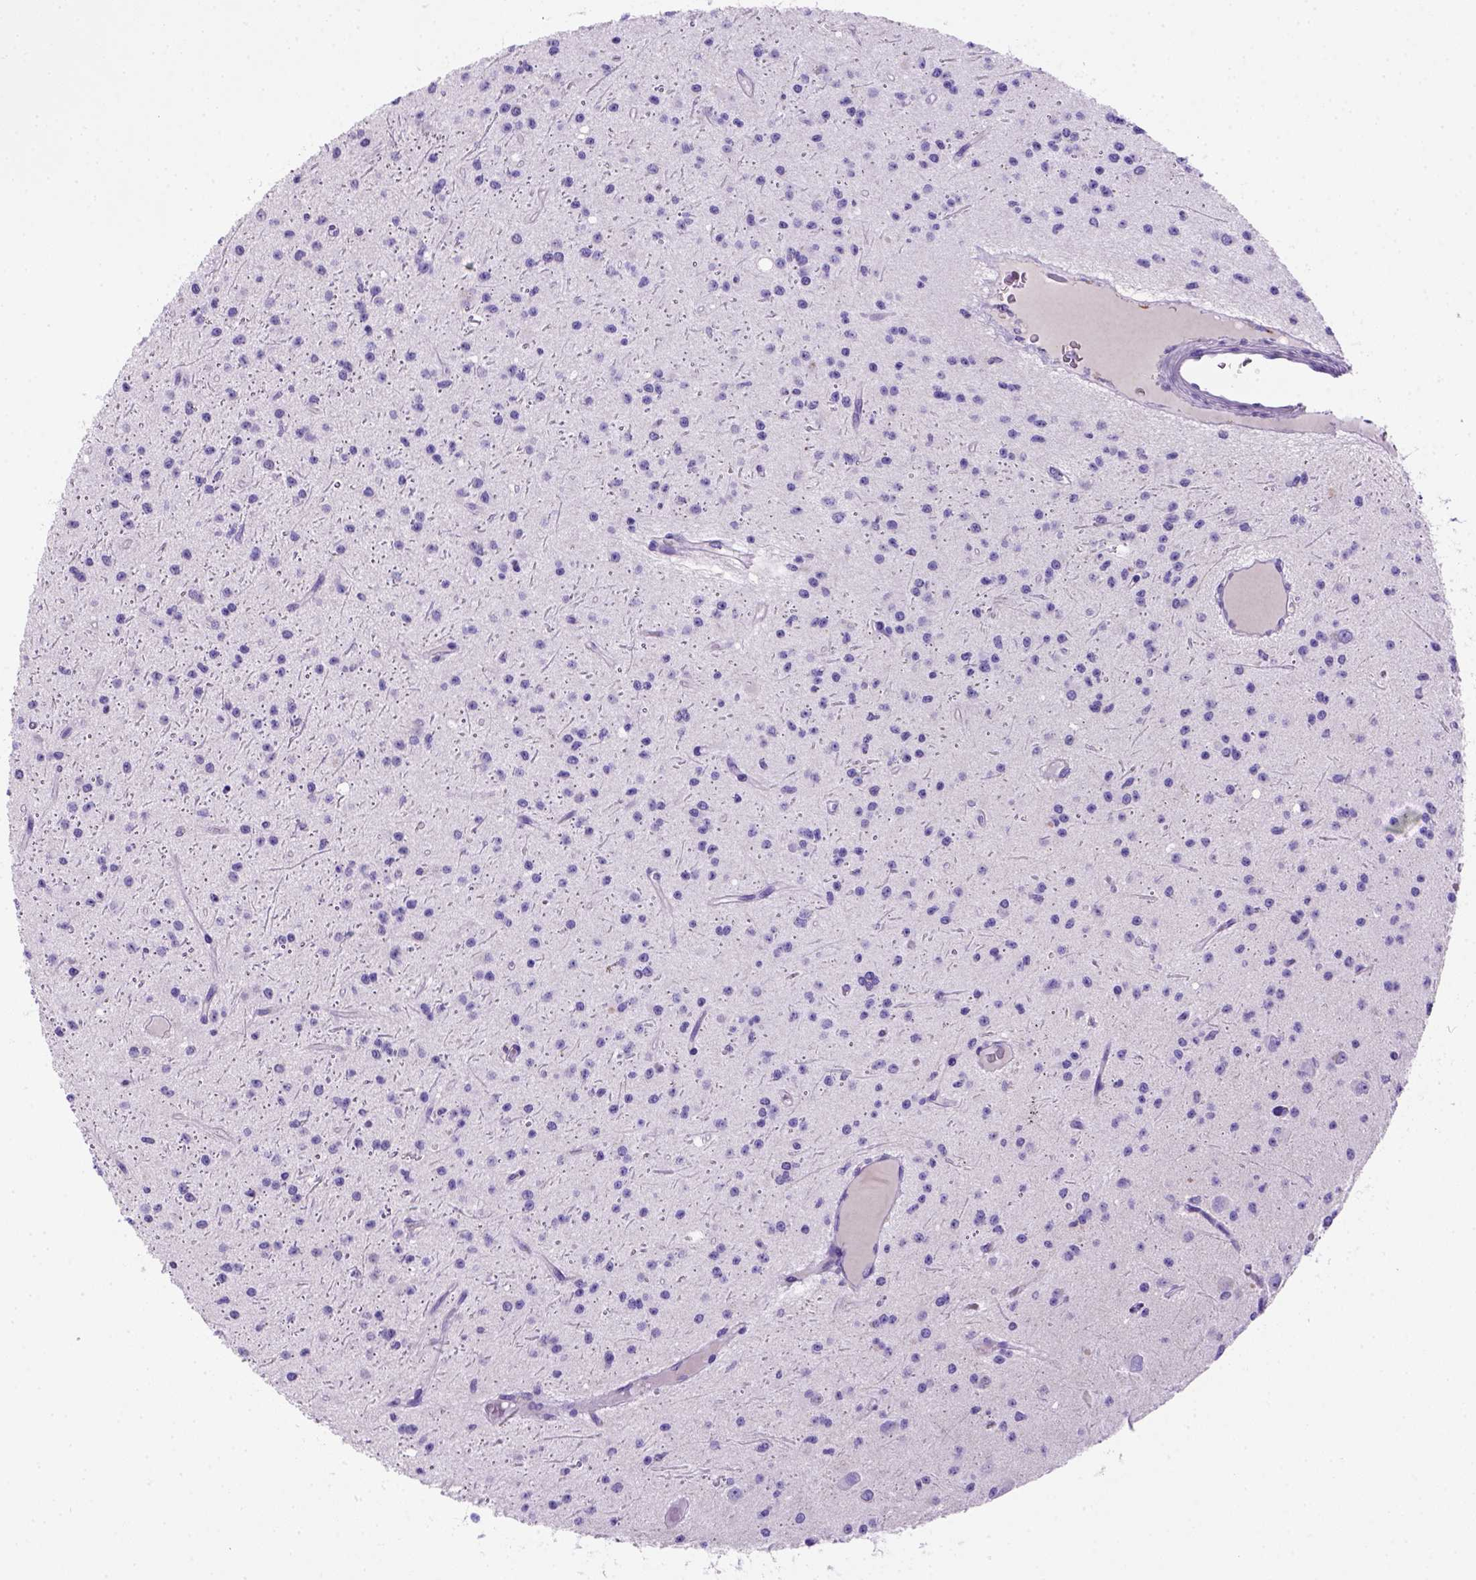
{"staining": {"intensity": "negative", "quantity": "none", "location": "none"}, "tissue": "glioma", "cell_type": "Tumor cells", "image_type": "cancer", "snomed": [{"axis": "morphology", "description": "Glioma, malignant, Low grade"}, {"axis": "topography", "description": "Brain"}], "caption": "Tumor cells are negative for protein expression in human malignant glioma (low-grade). The staining is performed using DAB (3,3'-diaminobenzidine) brown chromogen with nuclei counter-stained in using hematoxylin.", "gene": "SIRPD", "patient": {"sex": "male", "age": 27}}